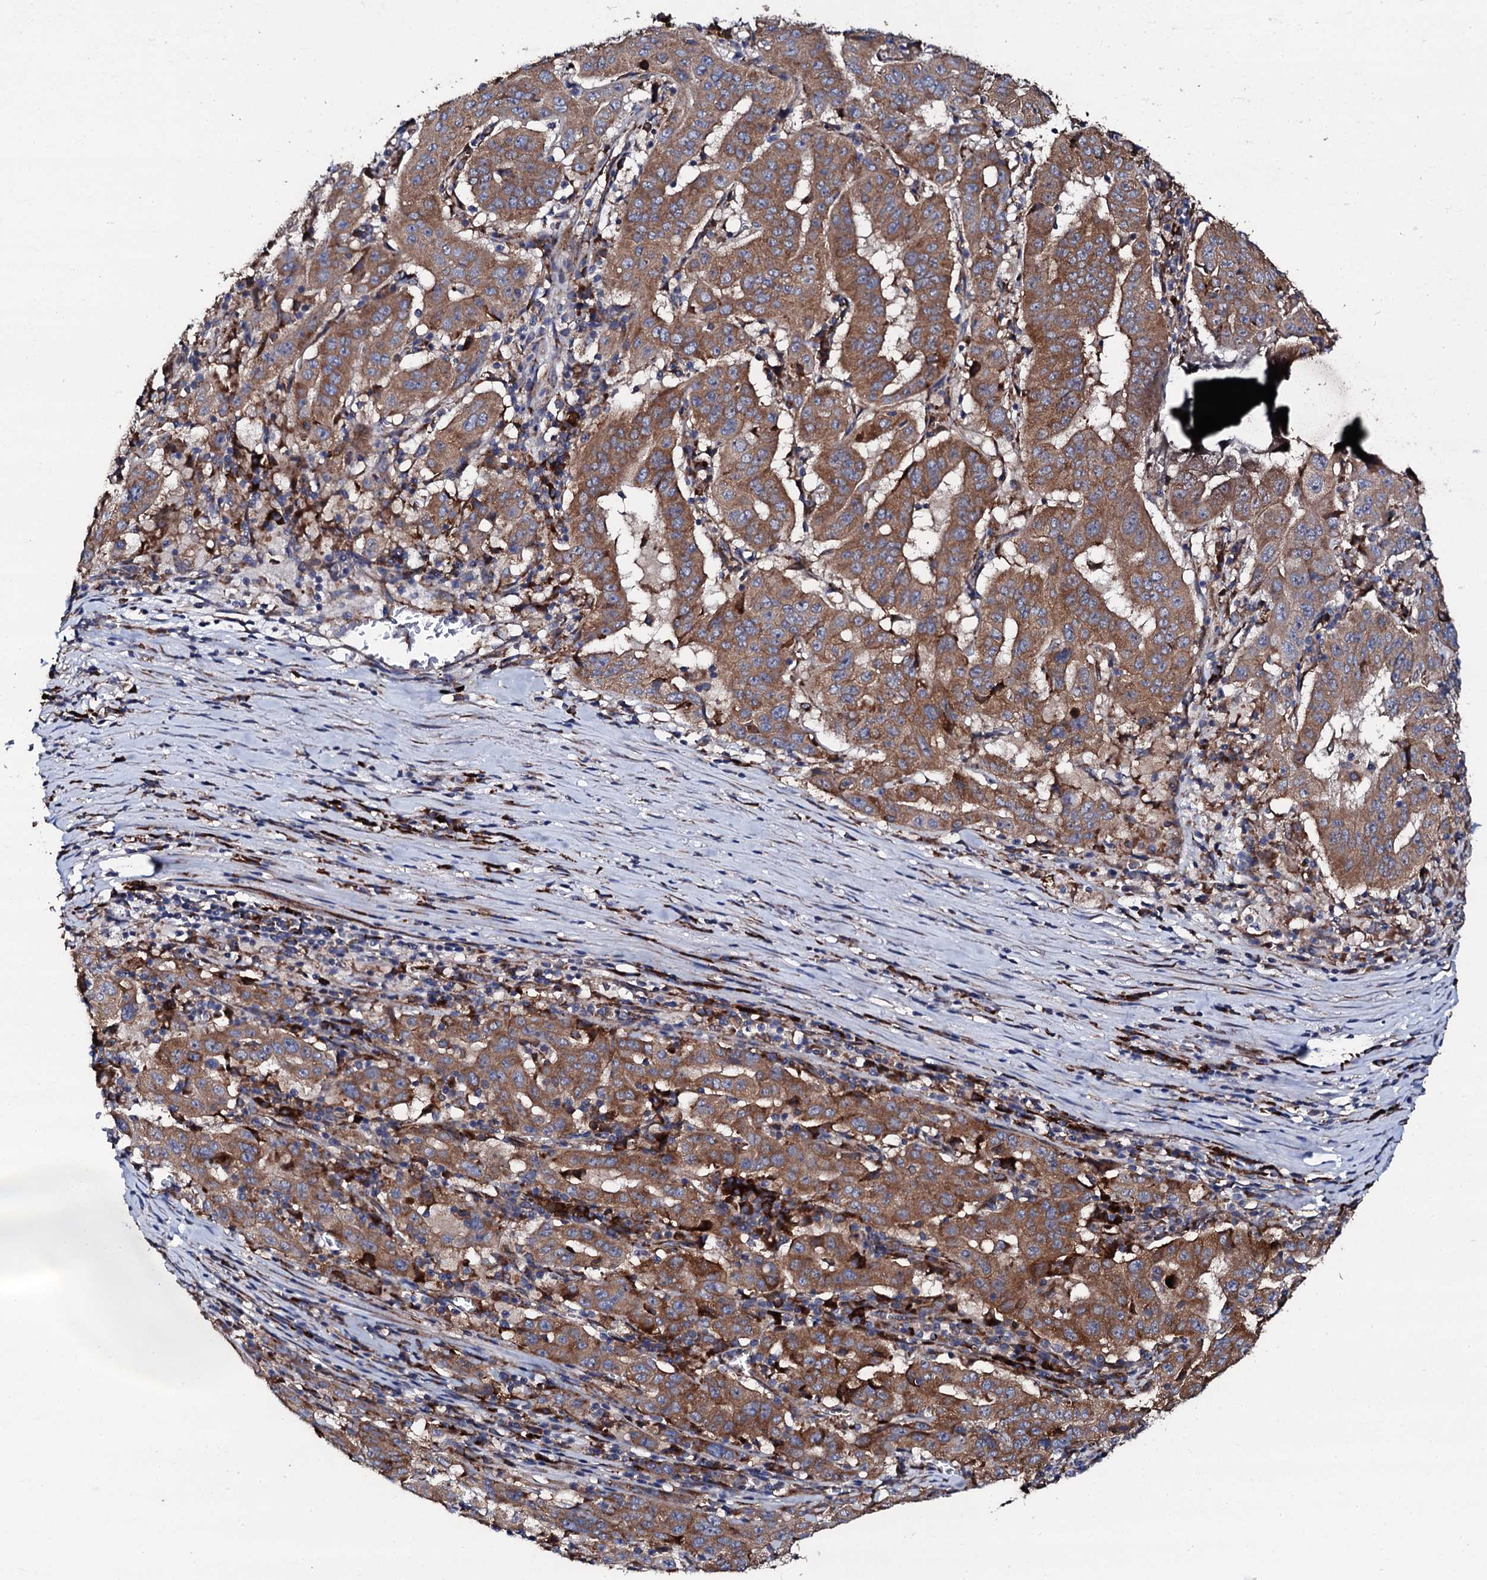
{"staining": {"intensity": "strong", "quantity": ">75%", "location": "cytoplasmic/membranous"}, "tissue": "pancreatic cancer", "cell_type": "Tumor cells", "image_type": "cancer", "snomed": [{"axis": "morphology", "description": "Adenocarcinoma, NOS"}, {"axis": "topography", "description": "Pancreas"}], "caption": "This photomicrograph displays immunohistochemistry staining of pancreatic cancer, with high strong cytoplasmic/membranous positivity in about >75% of tumor cells.", "gene": "LIPT2", "patient": {"sex": "male", "age": 63}}